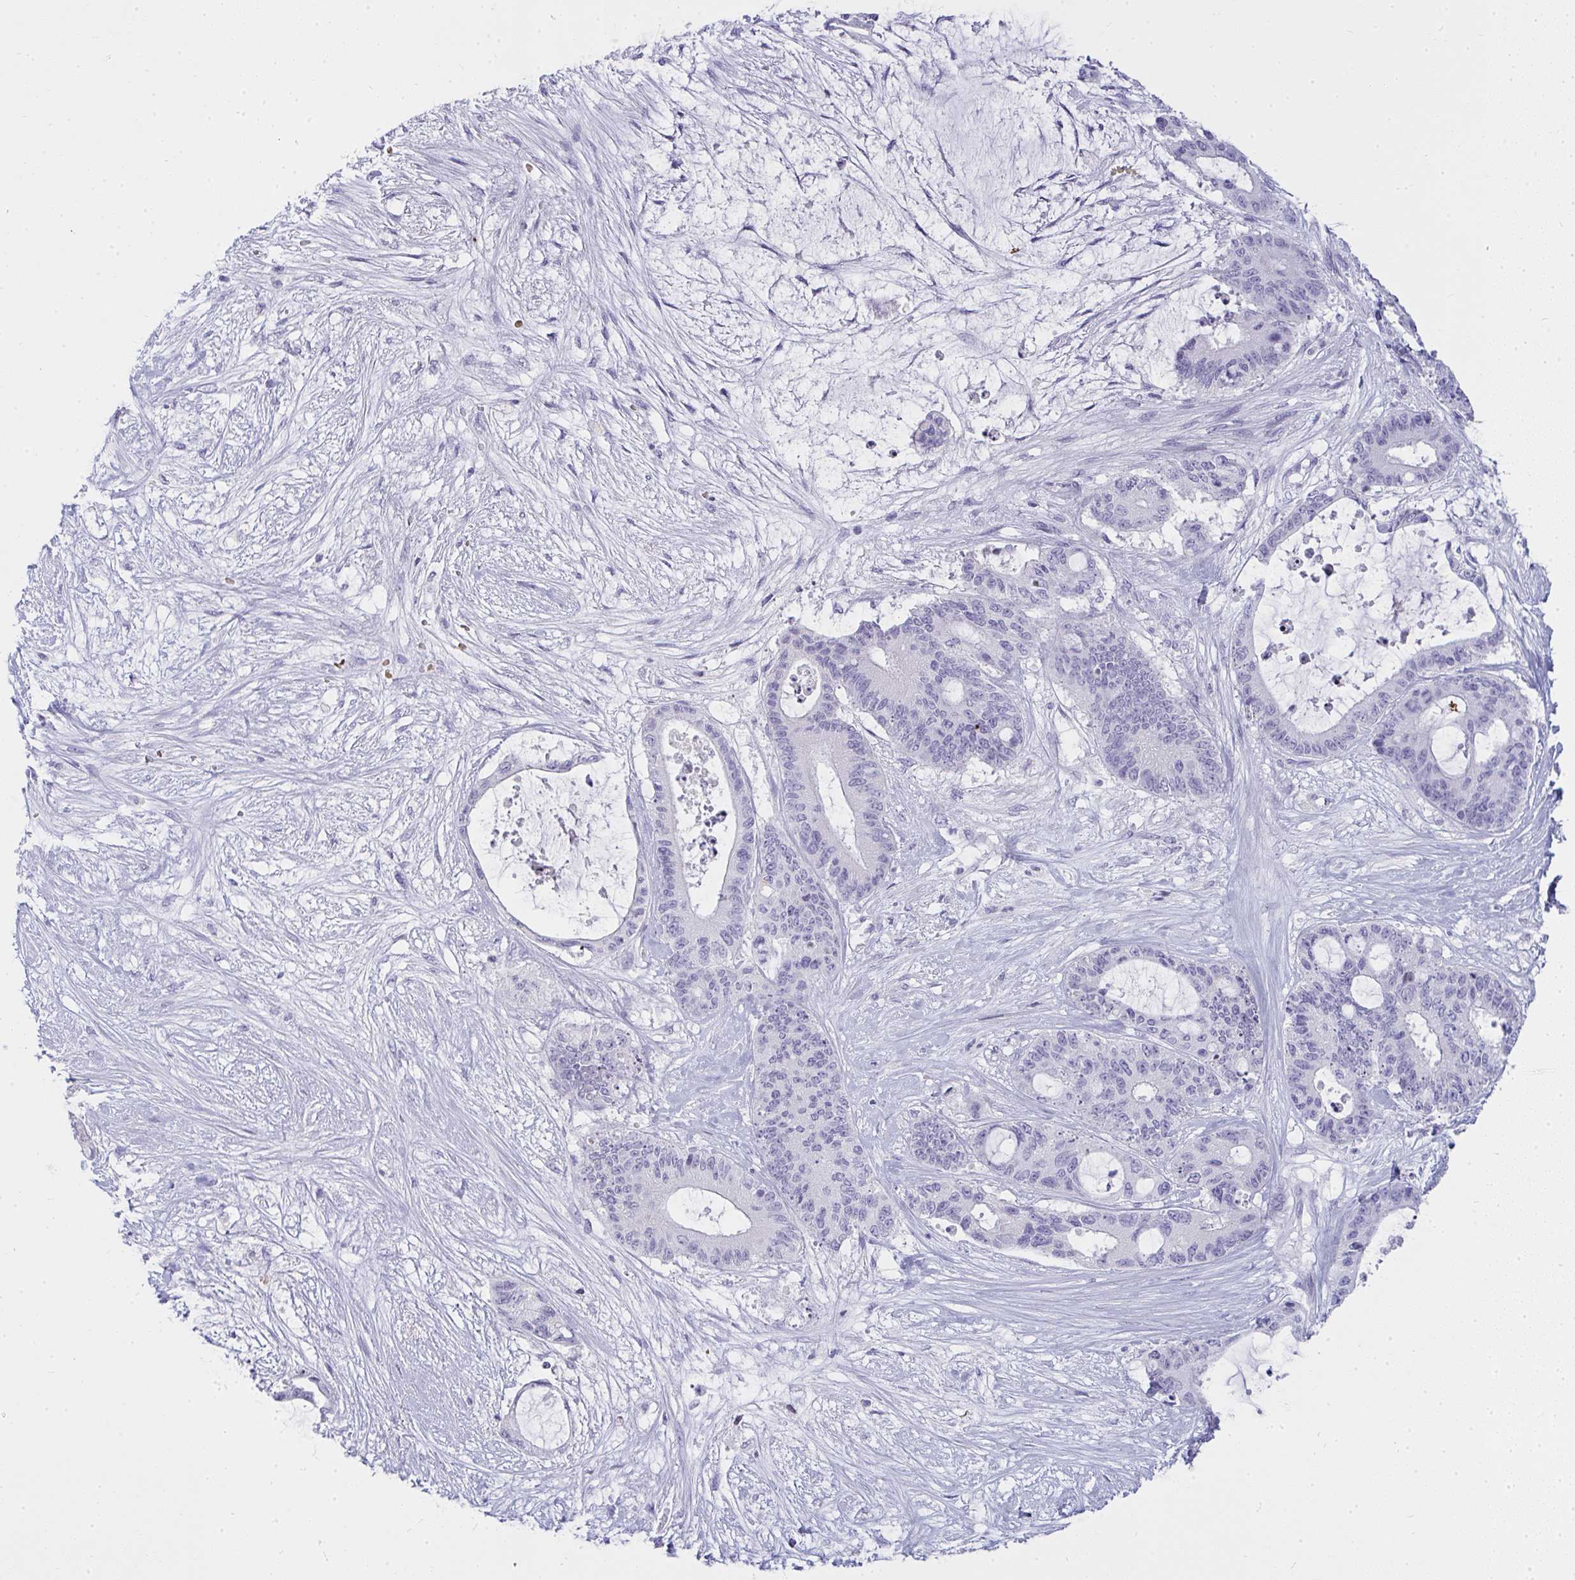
{"staining": {"intensity": "negative", "quantity": "none", "location": "none"}, "tissue": "liver cancer", "cell_type": "Tumor cells", "image_type": "cancer", "snomed": [{"axis": "morphology", "description": "Normal tissue, NOS"}, {"axis": "morphology", "description": "Cholangiocarcinoma"}, {"axis": "topography", "description": "Liver"}, {"axis": "topography", "description": "Peripheral nerve tissue"}], "caption": "The micrograph displays no significant expression in tumor cells of cholangiocarcinoma (liver).", "gene": "ZNF182", "patient": {"sex": "female", "age": 73}}